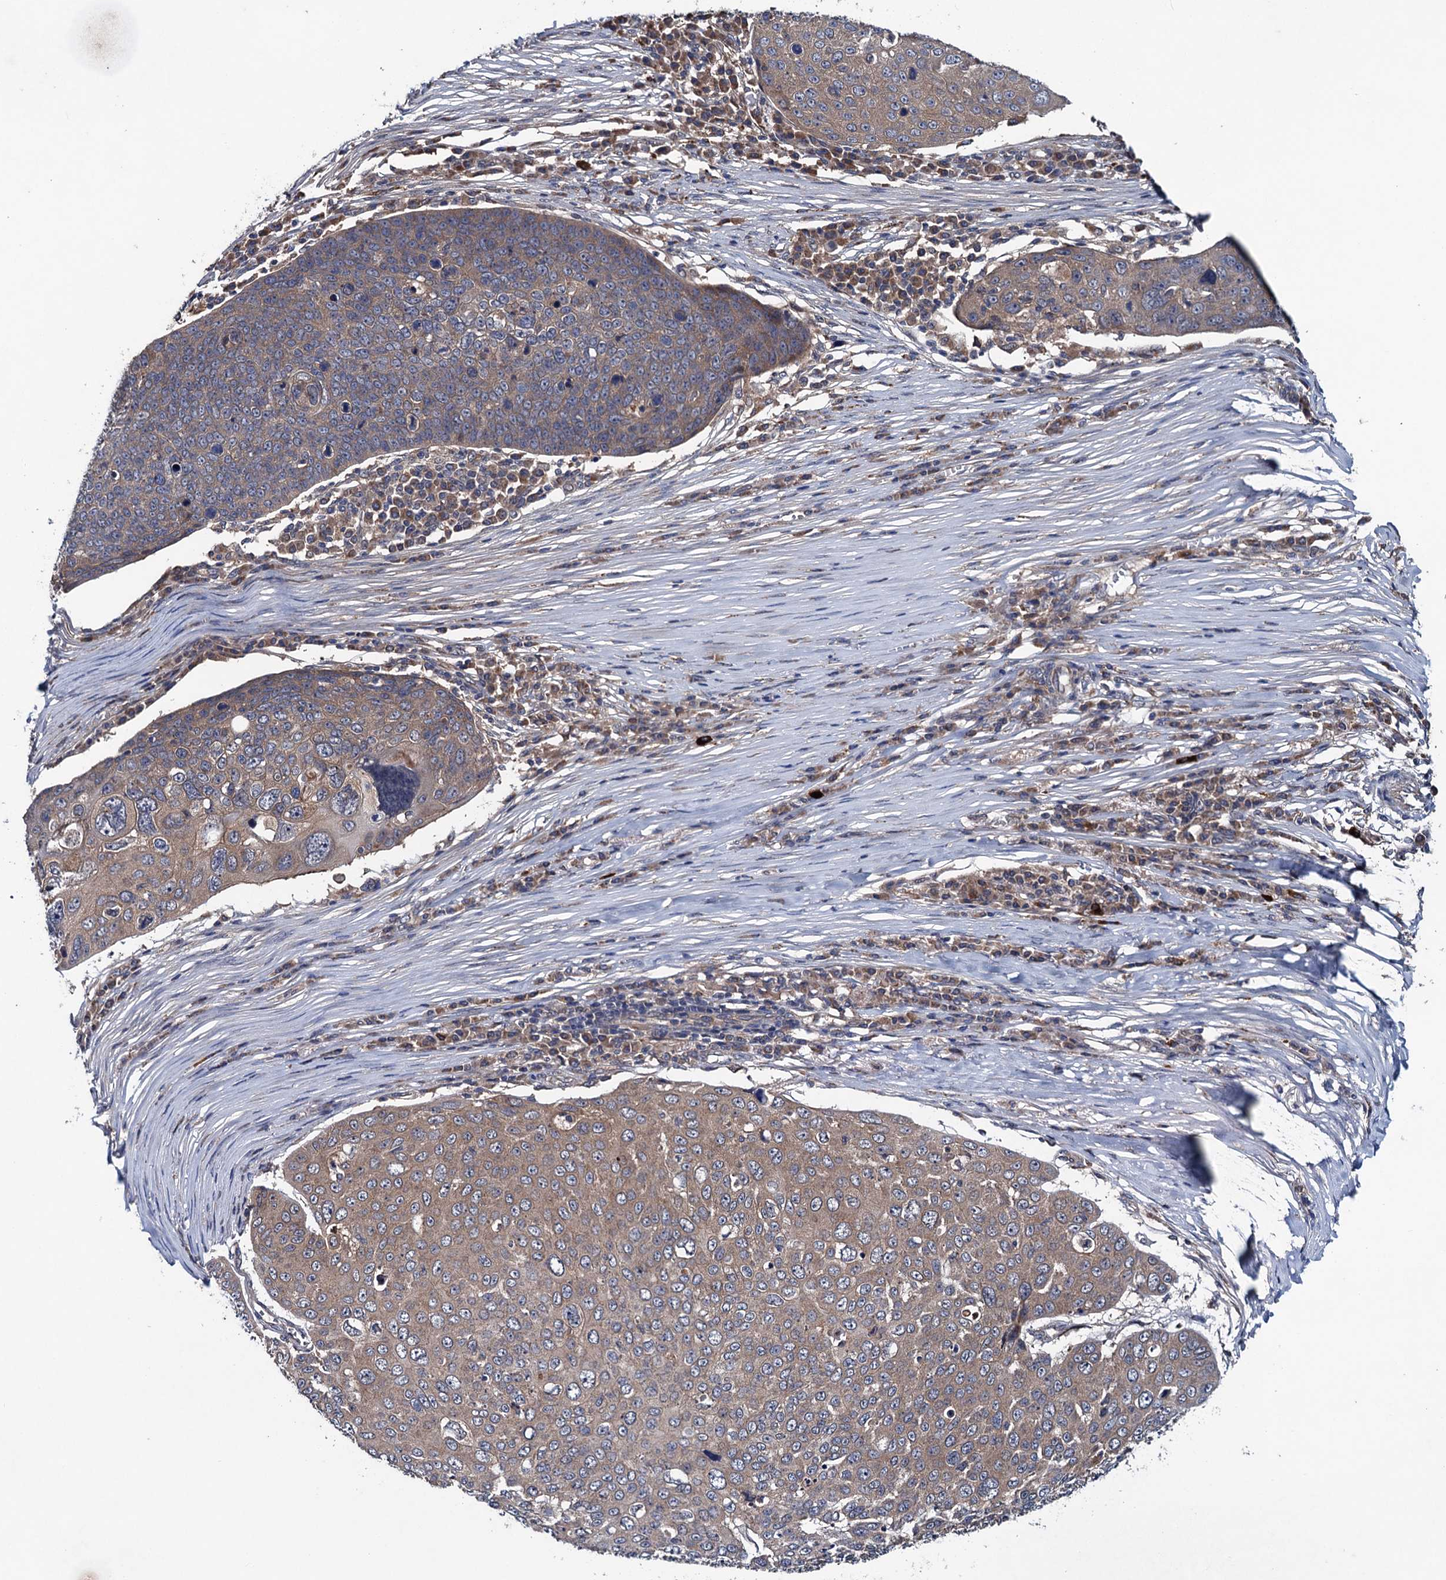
{"staining": {"intensity": "moderate", "quantity": ">75%", "location": "cytoplasmic/membranous"}, "tissue": "skin cancer", "cell_type": "Tumor cells", "image_type": "cancer", "snomed": [{"axis": "morphology", "description": "Squamous cell carcinoma, NOS"}, {"axis": "topography", "description": "Skin"}], "caption": "IHC of human skin squamous cell carcinoma shows medium levels of moderate cytoplasmic/membranous staining in approximately >75% of tumor cells.", "gene": "BLTP3B", "patient": {"sex": "male", "age": 71}}